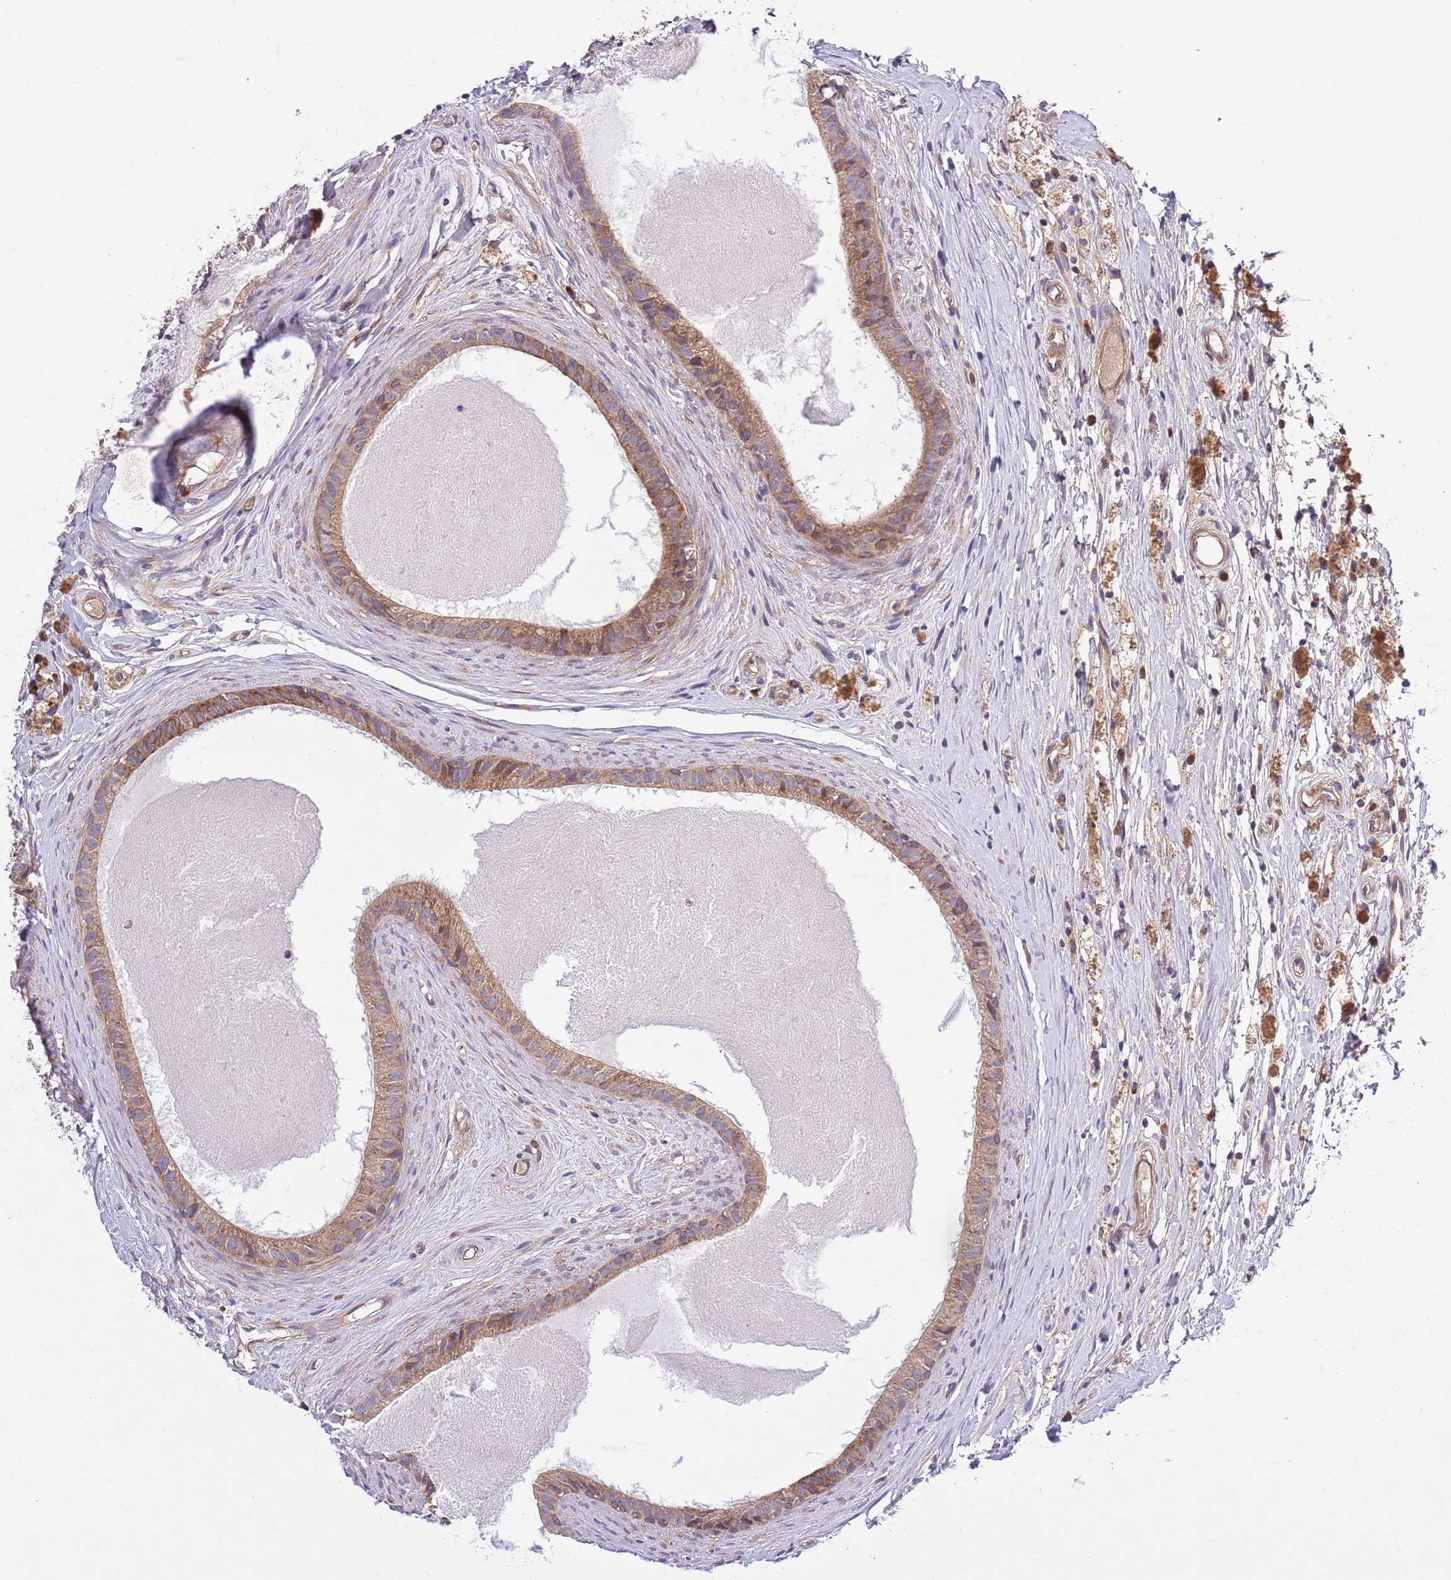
{"staining": {"intensity": "moderate", "quantity": ">75%", "location": "cytoplasmic/membranous"}, "tissue": "epididymis", "cell_type": "Glandular cells", "image_type": "normal", "snomed": [{"axis": "morphology", "description": "Normal tissue, NOS"}, {"axis": "topography", "description": "Epididymis"}], "caption": "Immunohistochemical staining of unremarkable human epididymis shows >75% levels of moderate cytoplasmic/membranous protein expression in about >75% of glandular cells. (Brightfield microscopy of DAB IHC at high magnification).", "gene": "MFNG", "patient": {"sex": "male", "age": 80}}